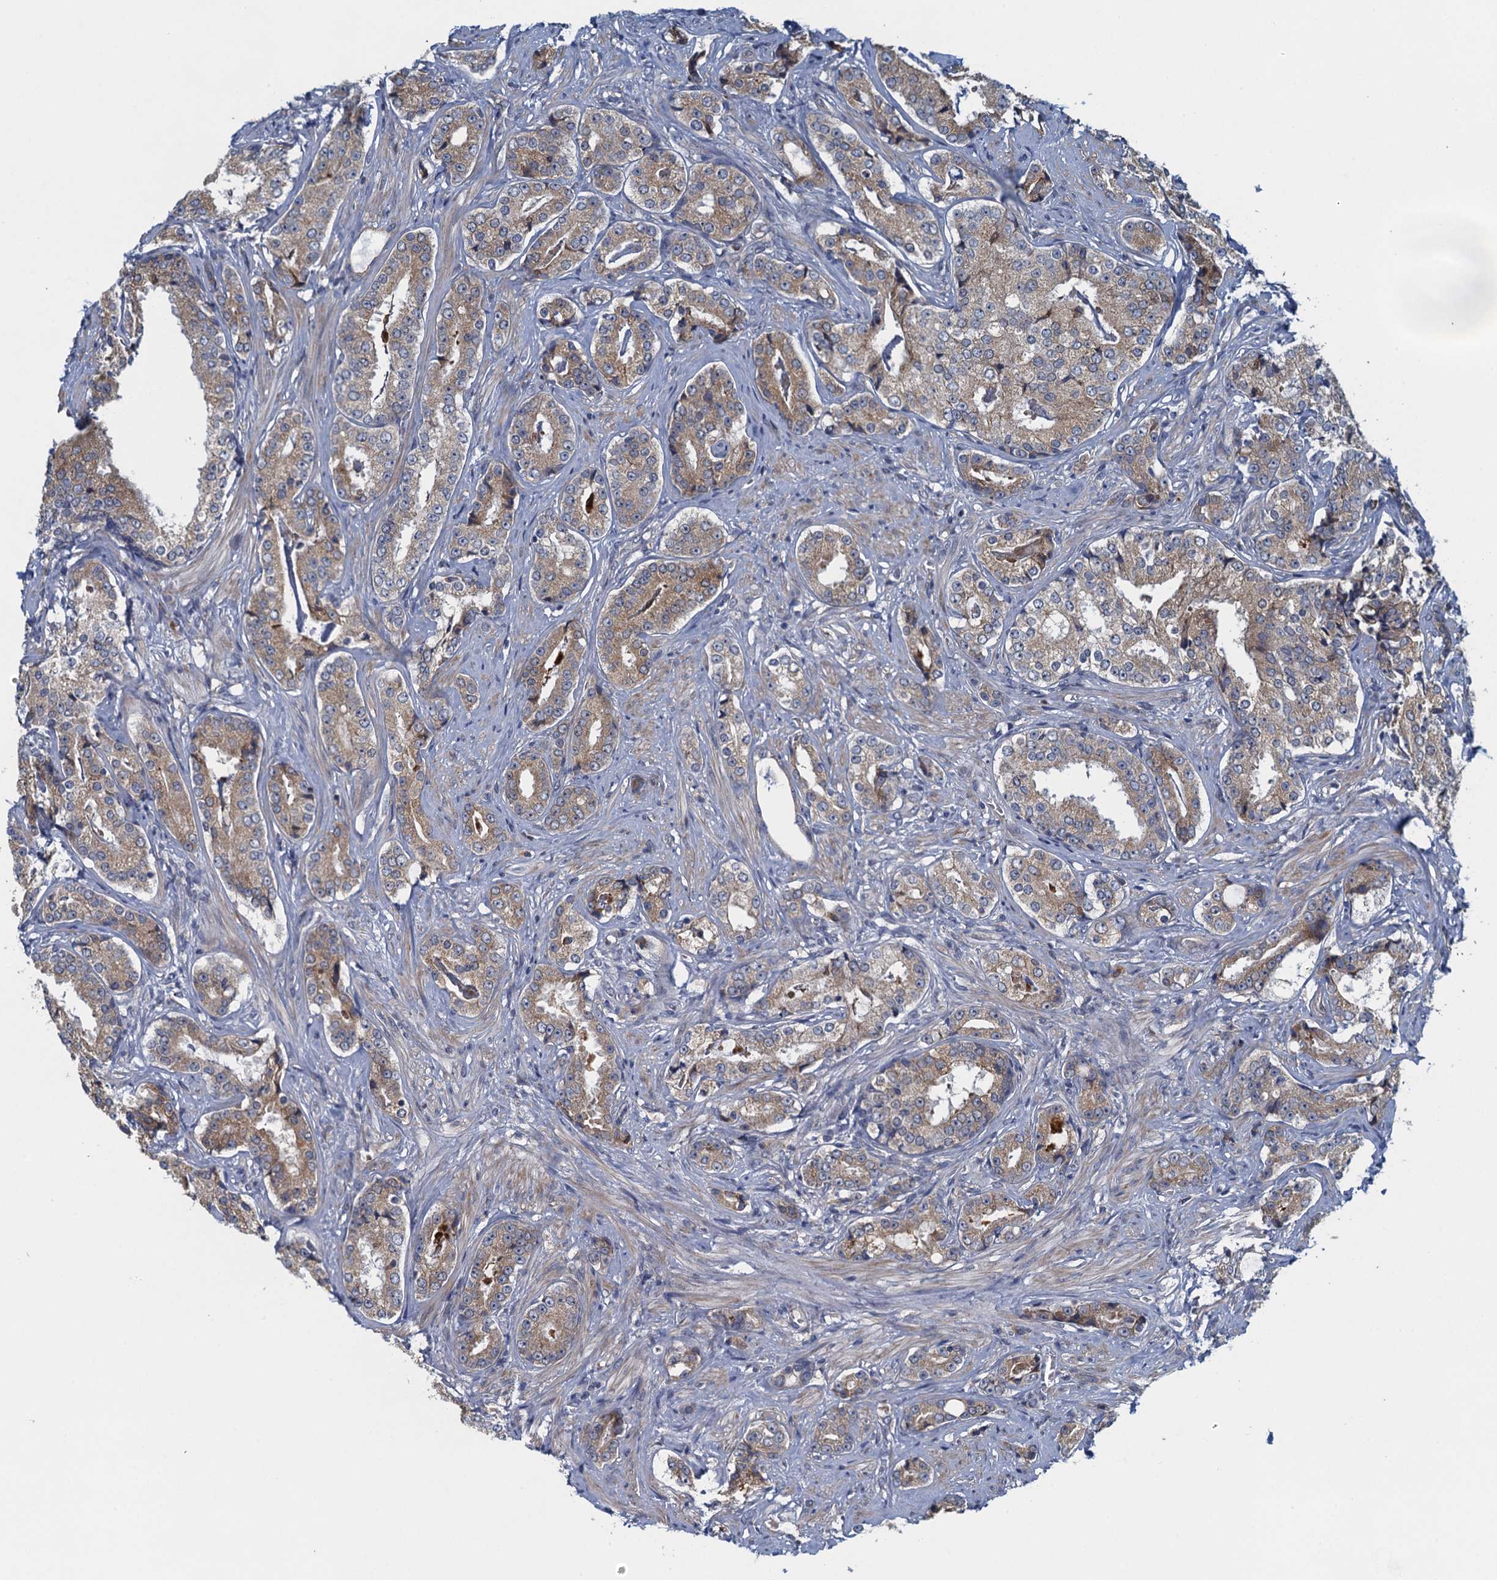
{"staining": {"intensity": "weak", "quantity": "25%-75%", "location": "cytoplasmic/membranous"}, "tissue": "prostate cancer", "cell_type": "Tumor cells", "image_type": "cancer", "snomed": [{"axis": "morphology", "description": "Adenocarcinoma, High grade"}, {"axis": "topography", "description": "Prostate"}], "caption": "This image demonstrates immunohistochemistry staining of human high-grade adenocarcinoma (prostate), with low weak cytoplasmic/membranous staining in approximately 25%-75% of tumor cells.", "gene": "ALG2", "patient": {"sex": "male", "age": 58}}